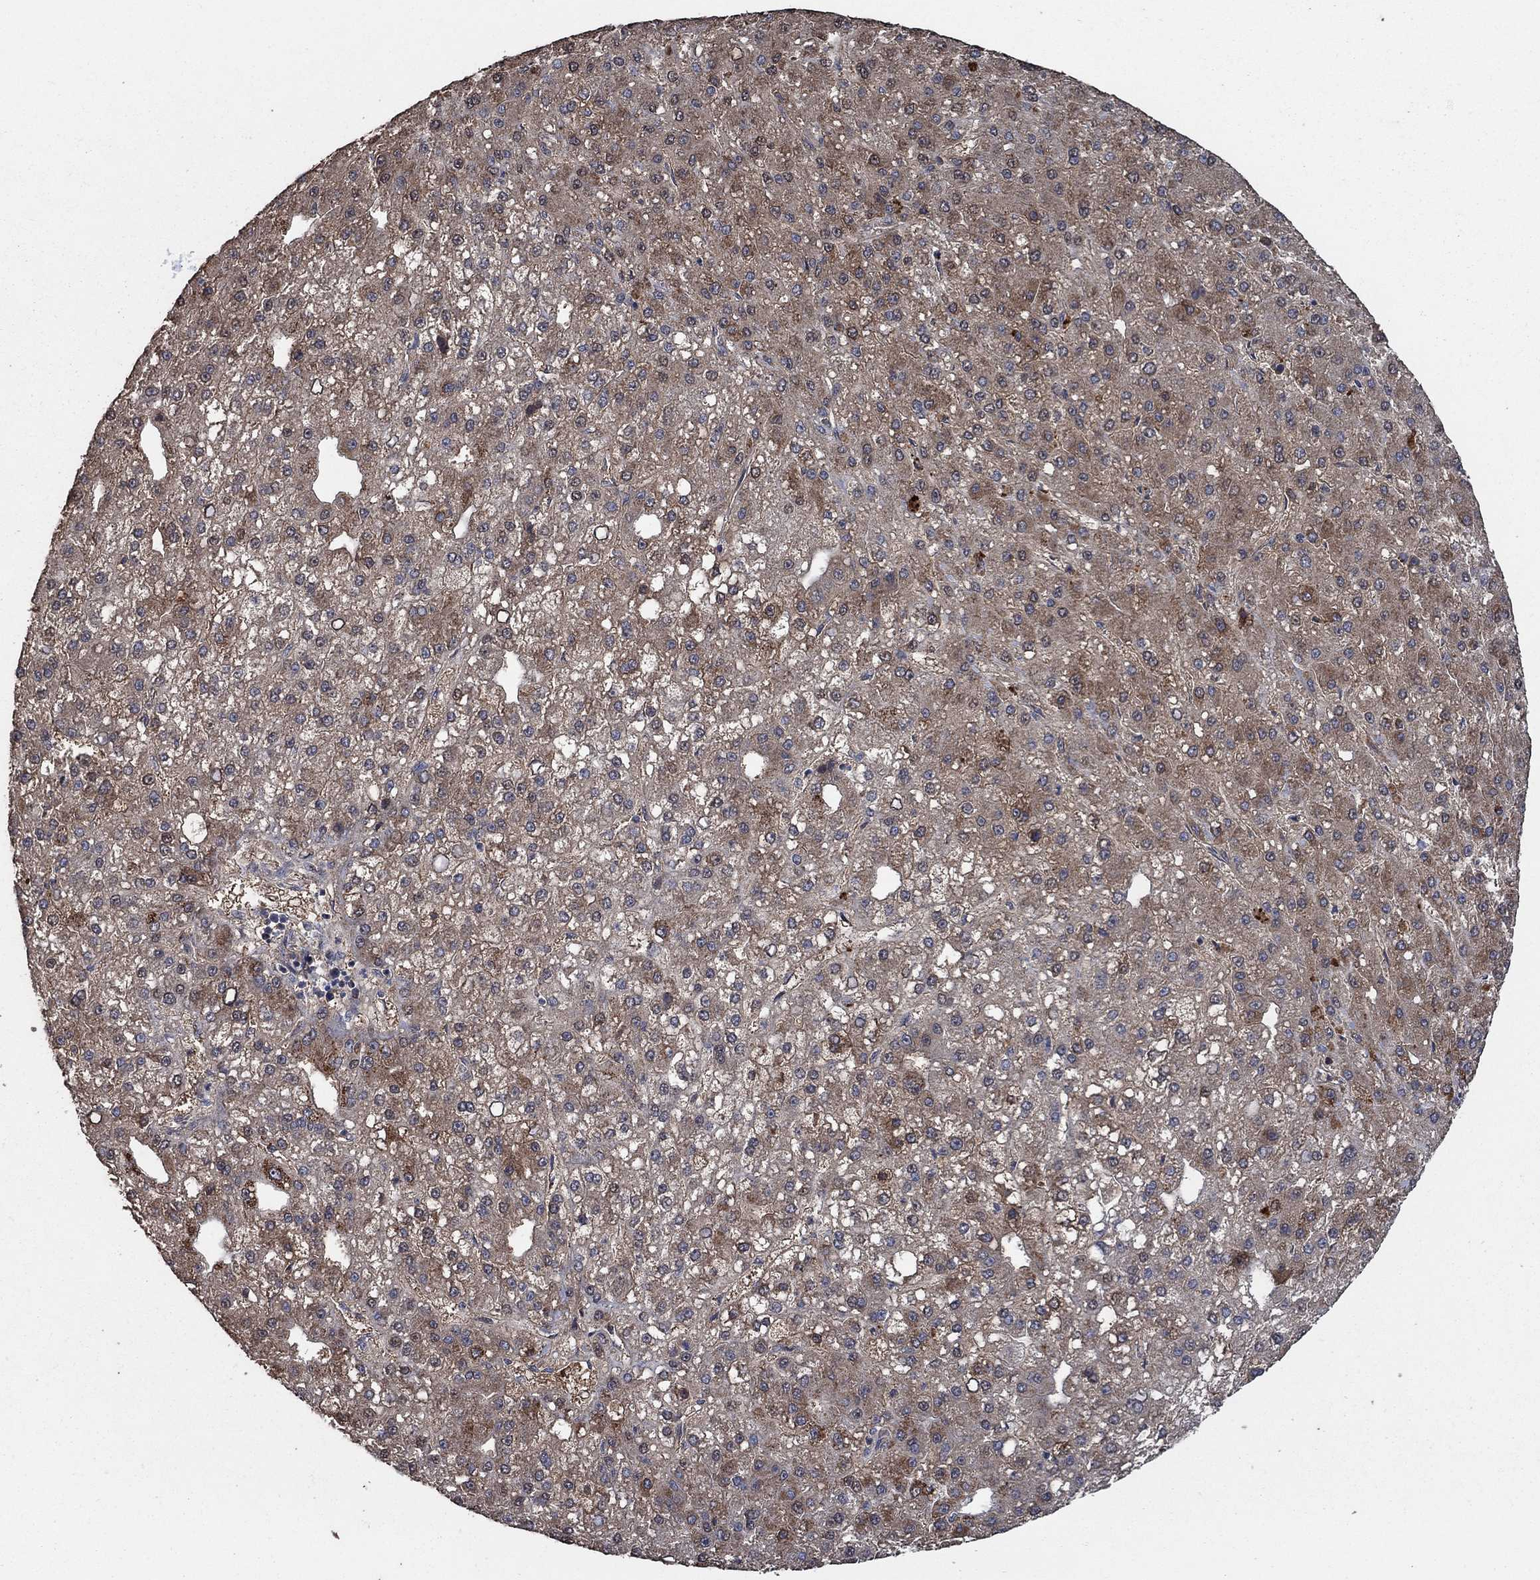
{"staining": {"intensity": "moderate", "quantity": "25%-75%", "location": "cytoplasmic/membranous"}, "tissue": "liver cancer", "cell_type": "Tumor cells", "image_type": "cancer", "snomed": [{"axis": "morphology", "description": "Carcinoma, Hepatocellular, NOS"}, {"axis": "topography", "description": "Liver"}], "caption": "Immunohistochemistry (IHC) micrograph of human liver hepatocellular carcinoma stained for a protein (brown), which reveals medium levels of moderate cytoplasmic/membranous expression in approximately 25%-75% of tumor cells.", "gene": "MRPS24", "patient": {"sex": "male", "age": 67}}